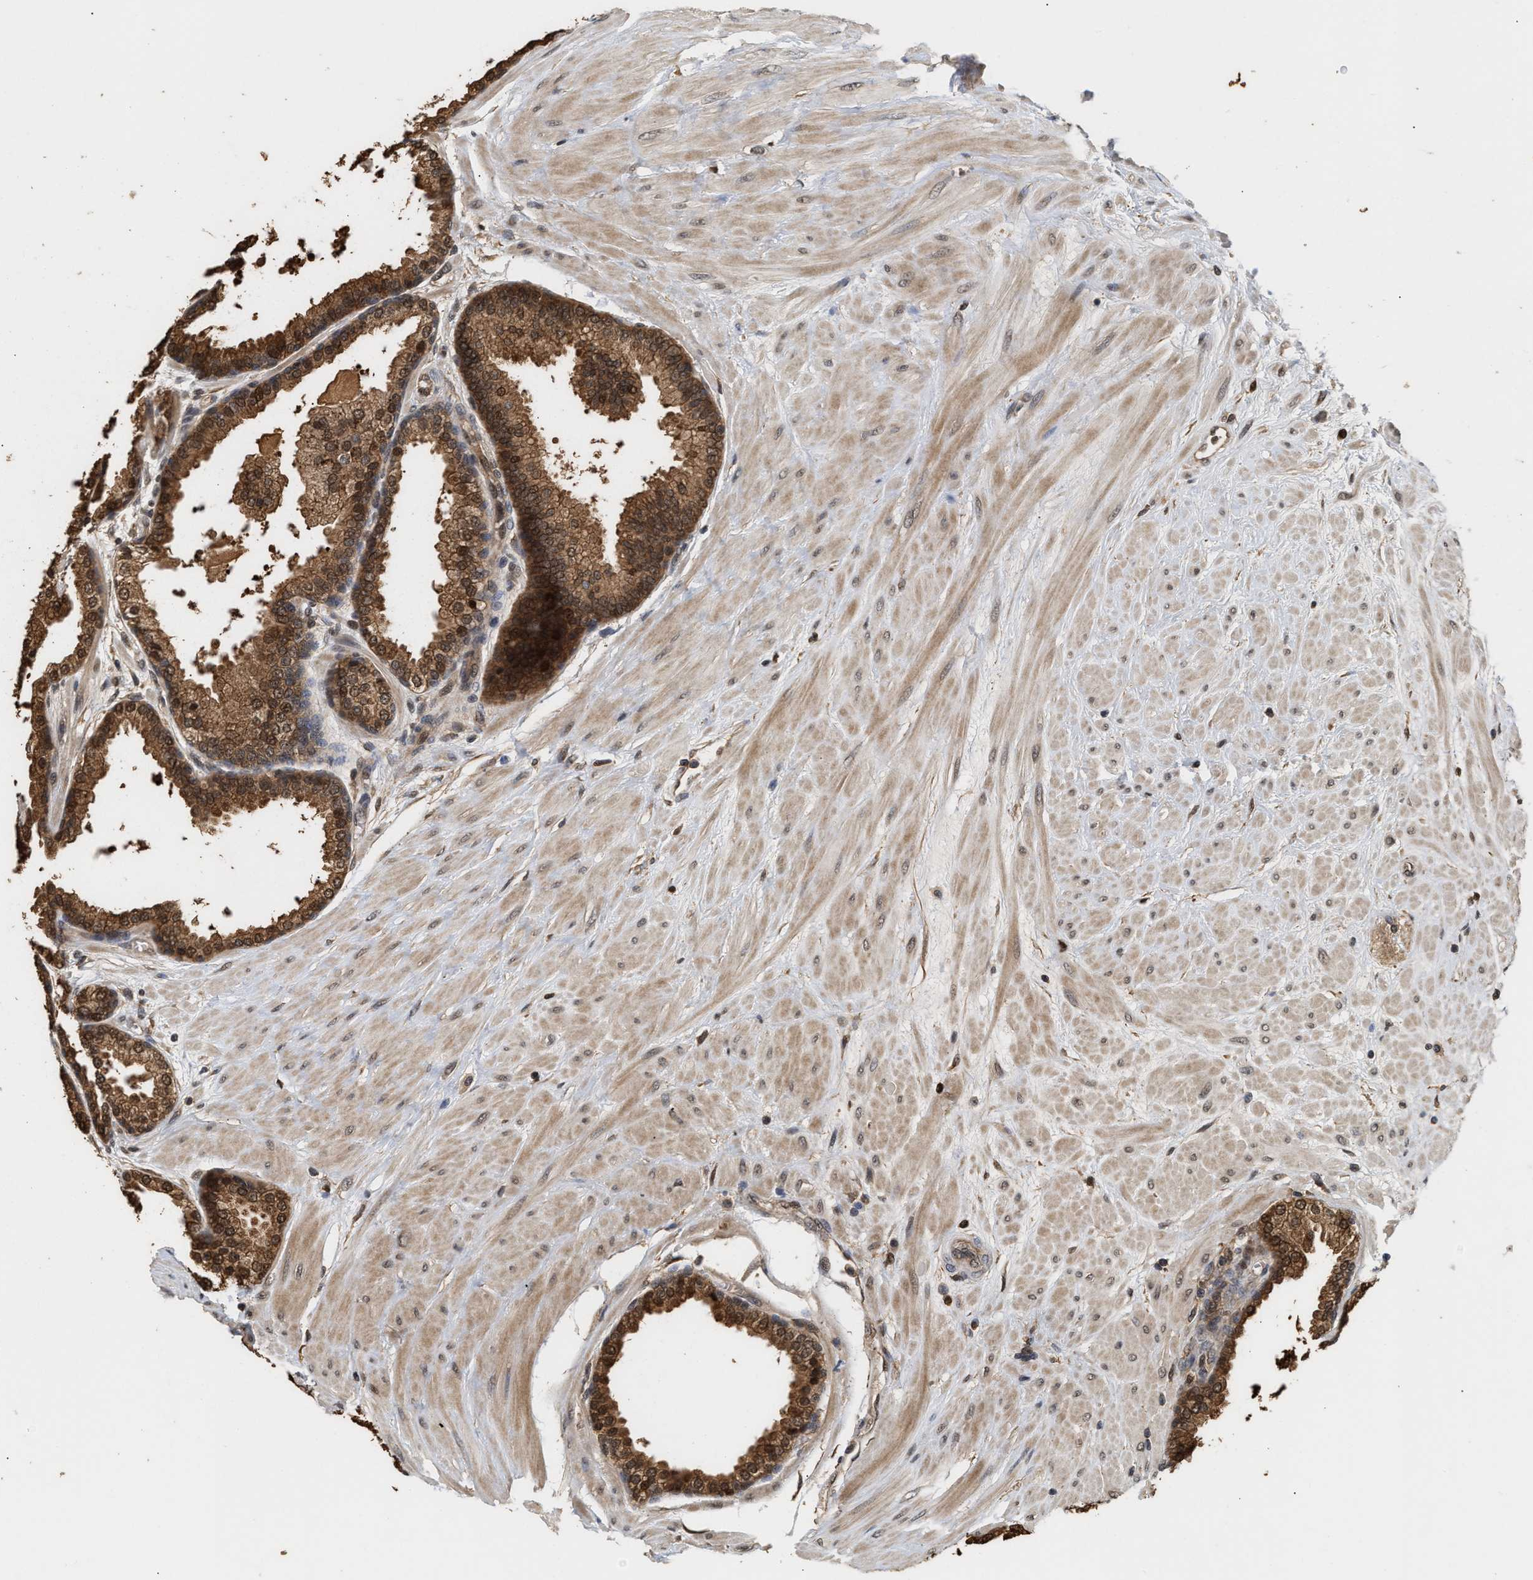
{"staining": {"intensity": "moderate", "quantity": ">75%", "location": "cytoplasmic/membranous,nuclear"}, "tissue": "prostate", "cell_type": "Glandular cells", "image_type": "normal", "snomed": [{"axis": "morphology", "description": "Normal tissue, NOS"}, {"axis": "topography", "description": "Prostate"}], "caption": "Glandular cells display medium levels of moderate cytoplasmic/membranous,nuclear positivity in approximately >75% of cells in unremarkable human prostate. Nuclei are stained in blue.", "gene": "ABHD5", "patient": {"sex": "male", "age": 51}}